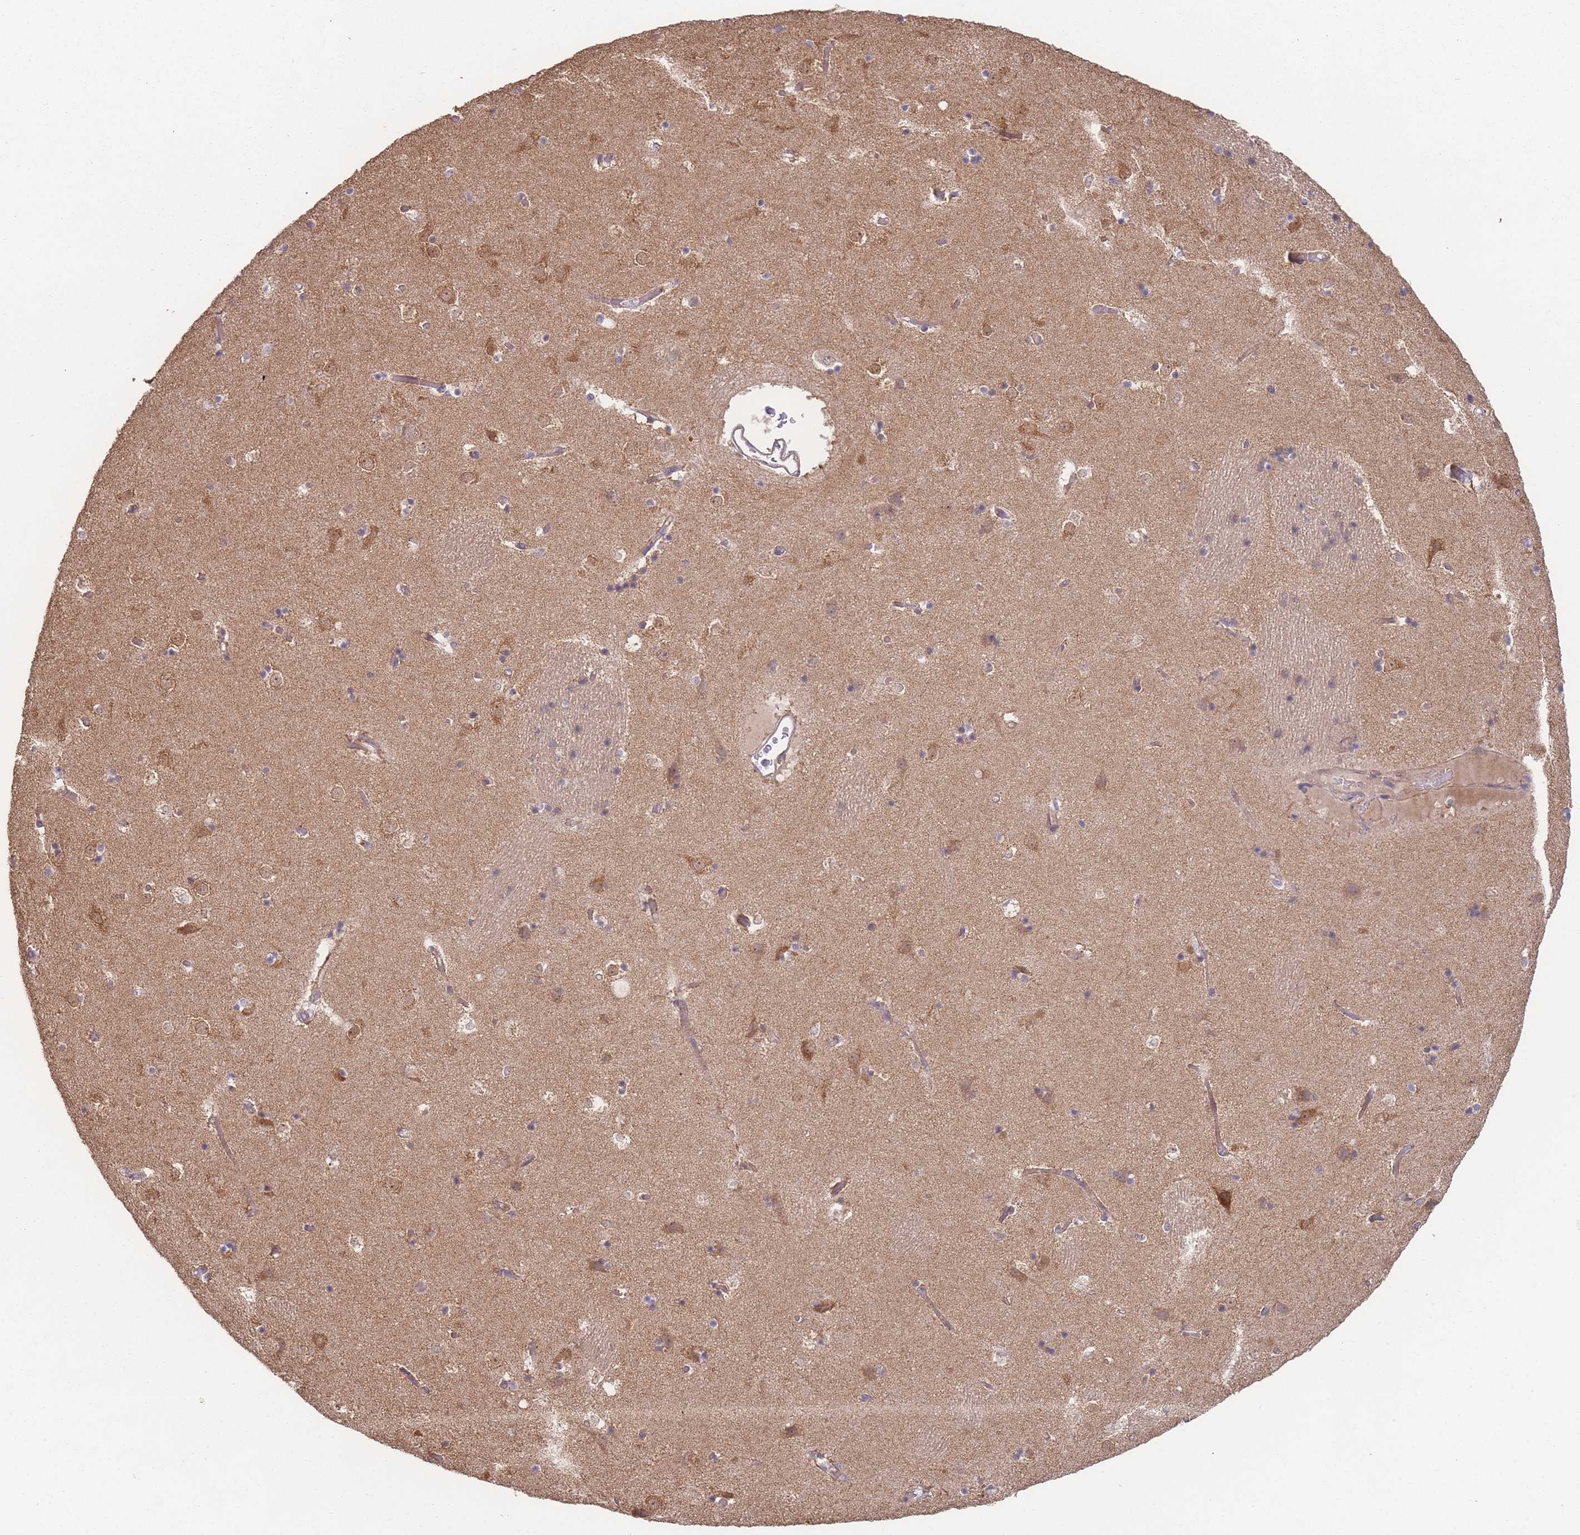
{"staining": {"intensity": "weak", "quantity": "<25%", "location": "cytoplasmic/membranous"}, "tissue": "caudate", "cell_type": "Glial cells", "image_type": "normal", "snomed": [{"axis": "morphology", "description": "Normal tissue, NOS"}, {"axis": "topography", "description": "Lateral ventricle wall"}], "caption": "High power microscopy histopathology image of an IHC micrograph of benign caudate, revealing no significant positivity in glial cells.", "gene": "PXMP4", "patient": {"sex": "female", "age": 52}}